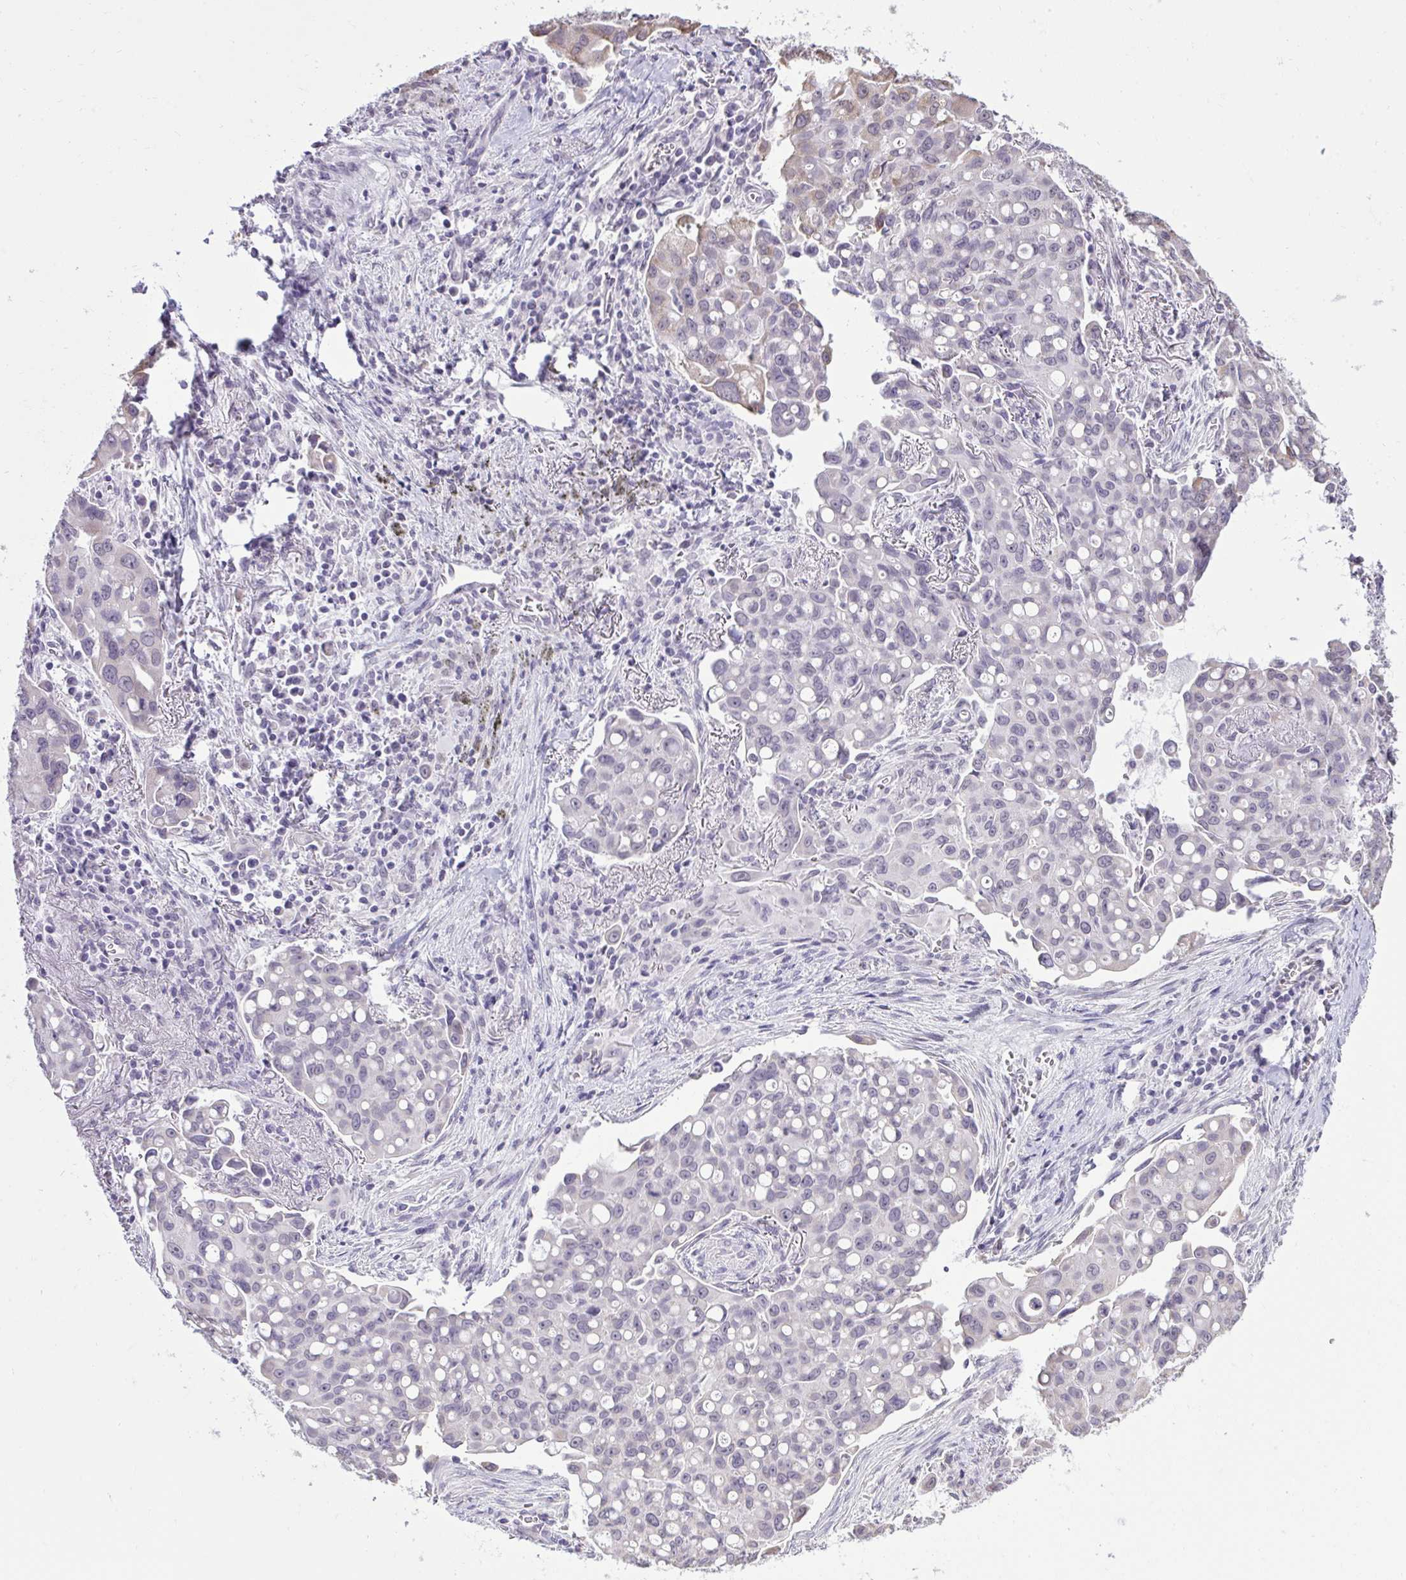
{"staining": {"intensity": "negative", "quantity": "none", "location": "none"}, "tissue": "lung cancer", "cell_type": "Tumor cells", "image_type": "cancer", "snomed": [{"axis": "morphology", "description": "Adenocarcinoma, NOS"}, {"axis": "topography", "description": "Lung"}], "caption": "Immunohistochemistry photomicrograph of human lung cancer (adenocarcinoma) stained for a protein (brown), which exhibits no staining in tumor cells.", "gene": "NPPA", "patient": {"sex": "male", "age": 68}}